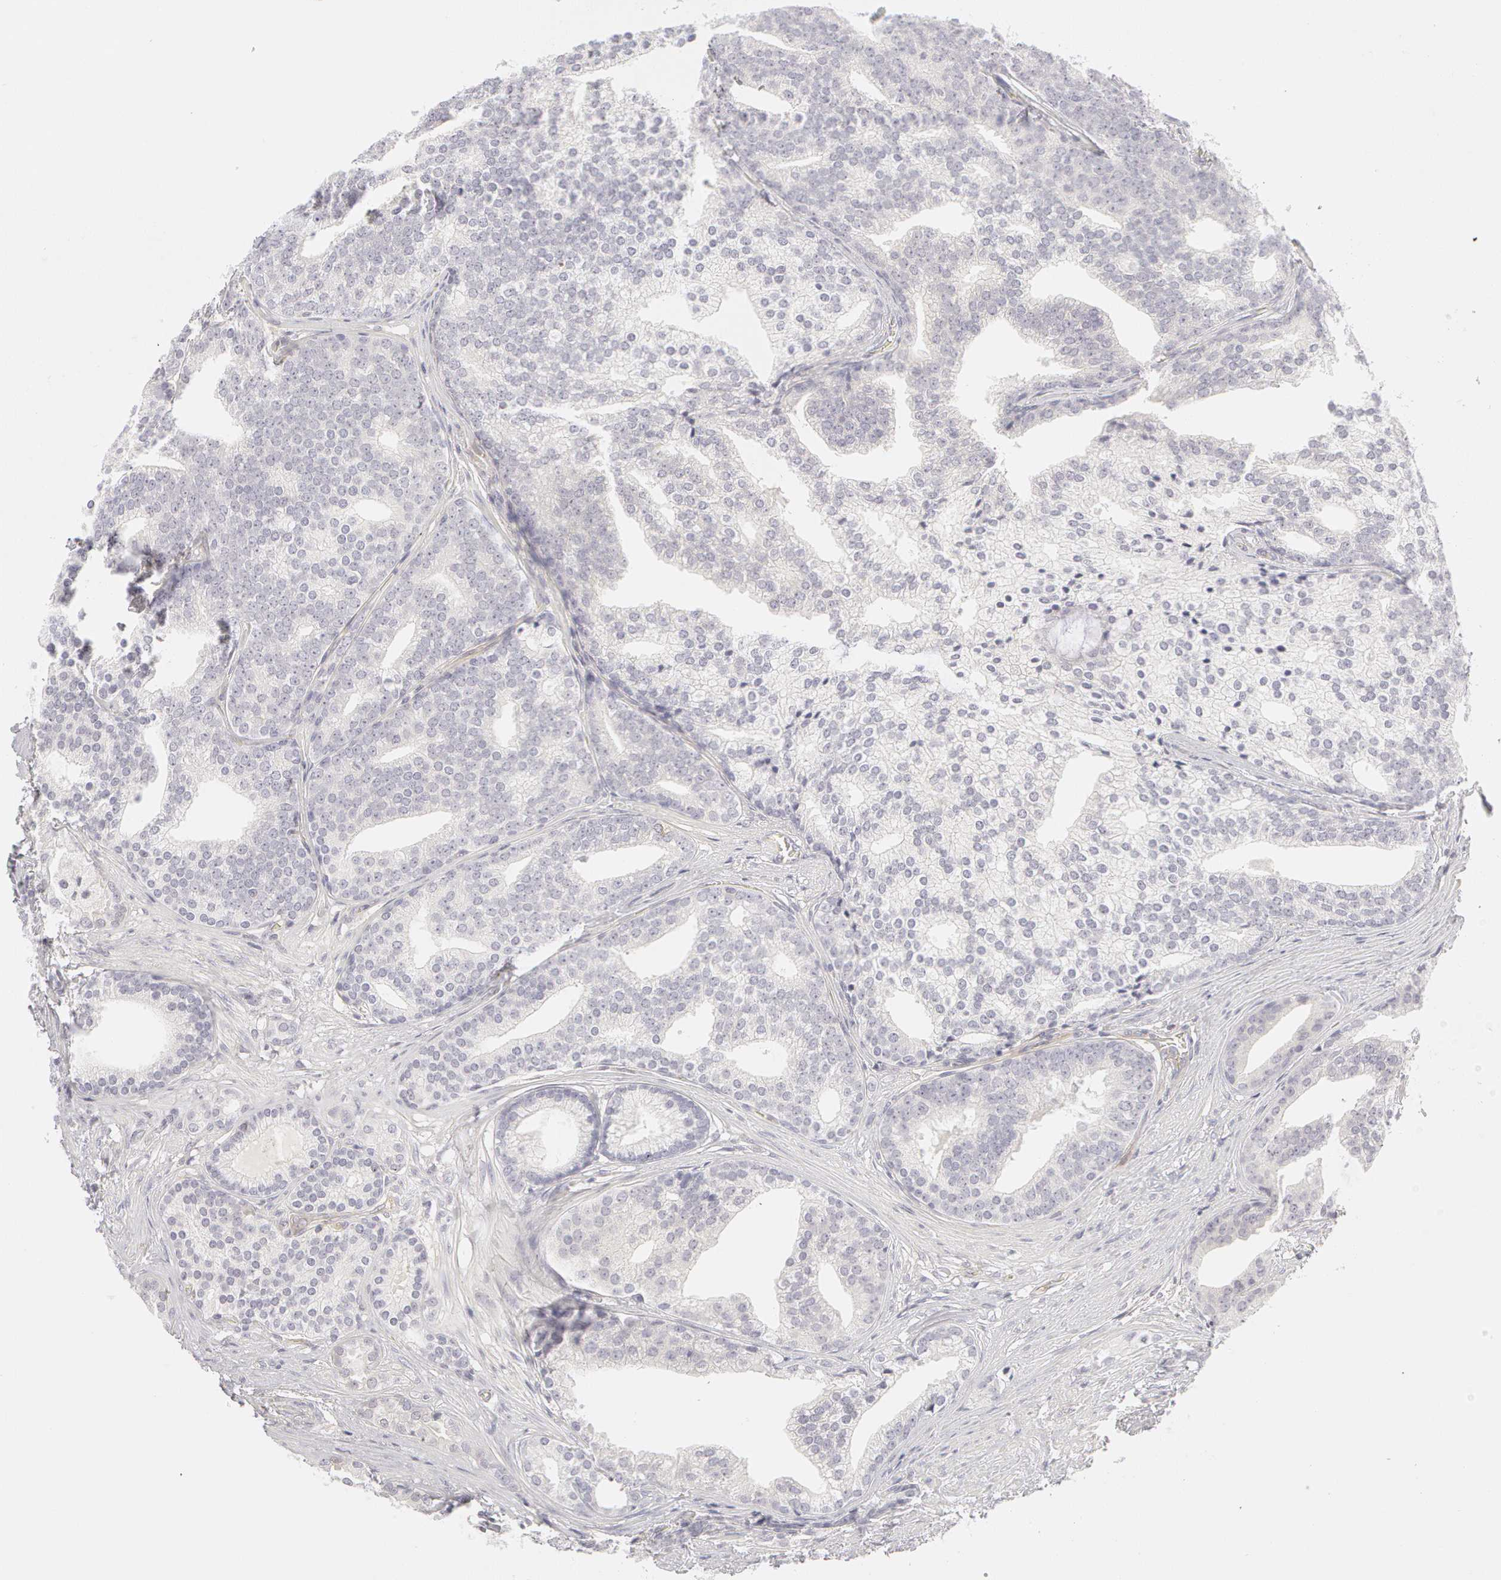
{"staining": {"intensity": "negative", "quantity": "none", "location": "none"}, "tissue": "prostate cancer", "cell_type": "Tumor cells", "image_type": "cancer", "snomed": [{"axis": "morphology", "description": "Adenocarcinoma, Low grade"}, {"axis": "topography", "description": "Prostate"}], "caption": "A high-resolution histopathology image shows IHC staining of prostate adenocarcinoma (low-grade), which demonstrates no significant staining in tumor cells.", "gene": "ABCB1", "patient": {"sex": "male", "age": 71}}